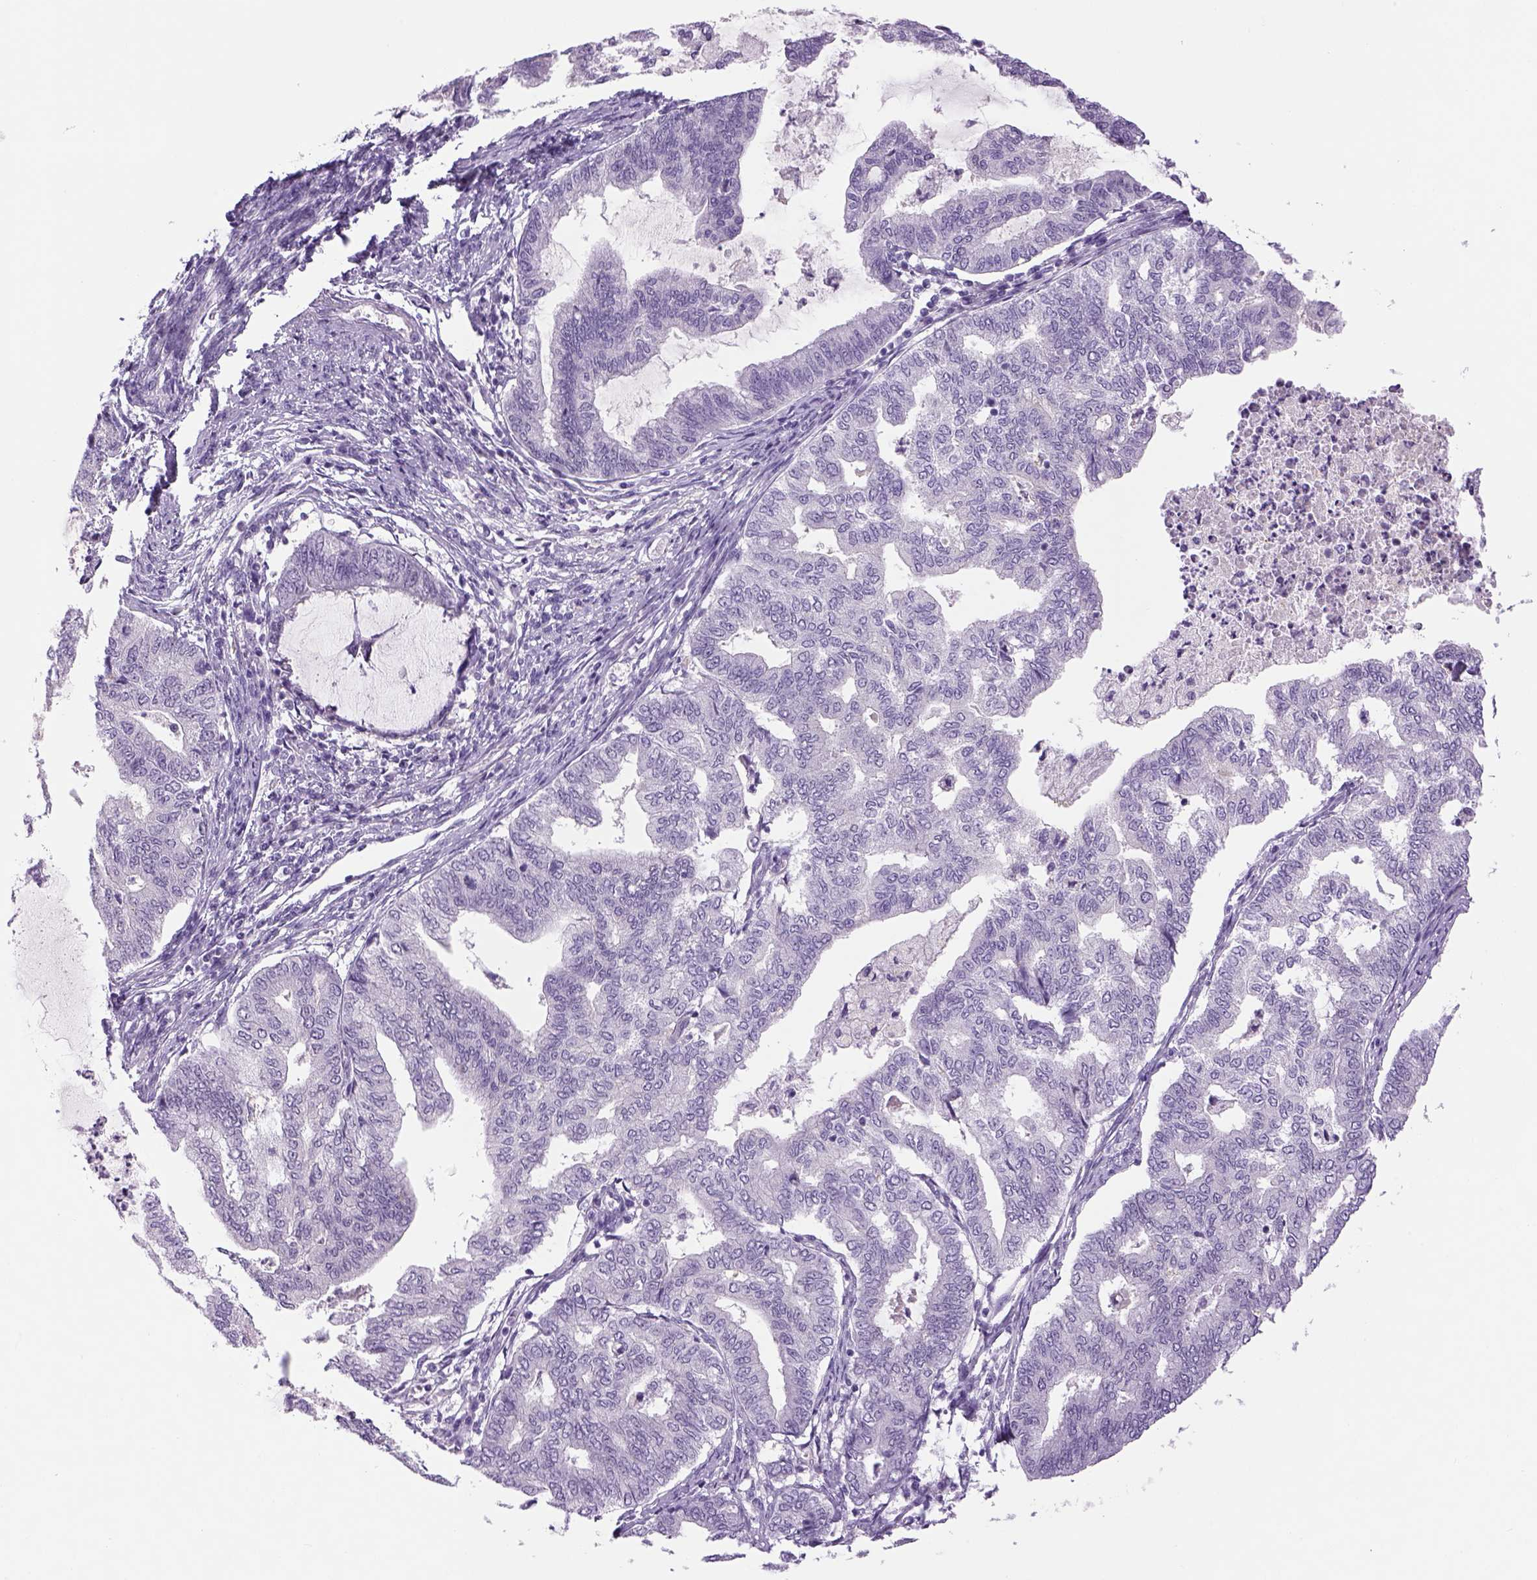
{"staining": {"intensity": "negative", "quantity": "none", "location": "none"}, "tissue": "endometrial cancer", "cell_type": "Tumor cells", "image_type": "cancer", "snomed": [{"axis": "morphology", "description": "Adenocarcinoma, NOS"}, {"axis": "topography", "description": "Endometrium"}], "caption": "A high-resolution photomicrograph shows IHC staining of endometrial cancer, which reveals no significant positivity in tumor cells.", "gene": "DBH", "patient": {"sex": "female", "age": 79}}